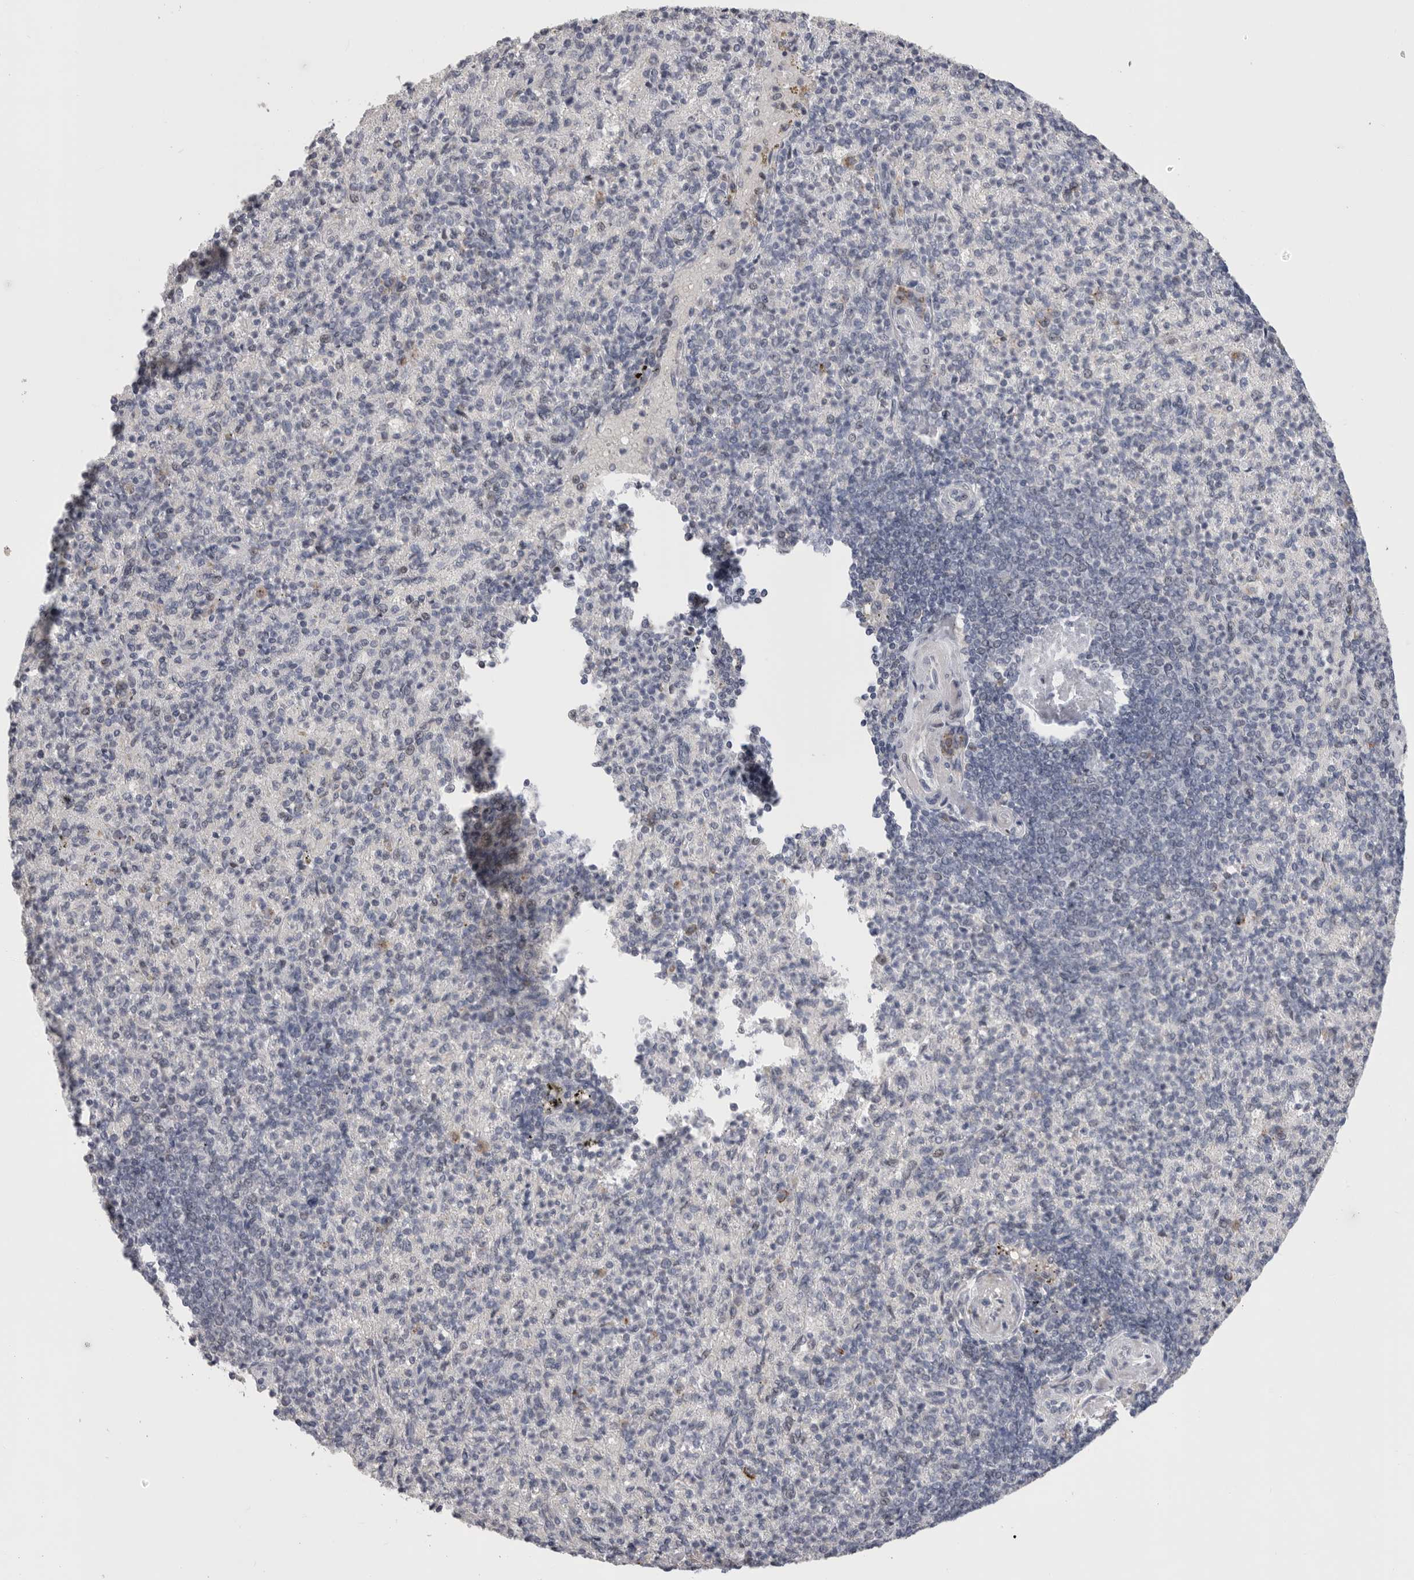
{"staining": {"intensity": "negative", "quantity": "none", "location": "none"}, "tissue": "spleen", "cell_type": "Cells in red pulp", "image_type": "normal", "snomed": [{"axis": "morphology", "description": "Normal tissue, NOS"}, {"axis": "topography", "description": "Spleen"}], "caption": "The micrograph displays no staining of cells in red pulp in unremarkable spleen. (Stains: DAB (3,3'-diaminobenzidine) immunohistochemistry with hematoxylin counter stain, Microscopy: brightfield microscopy at high magnification).", "gene": "PCMTD1", "patient": {"sex": "female", "age": 74}}